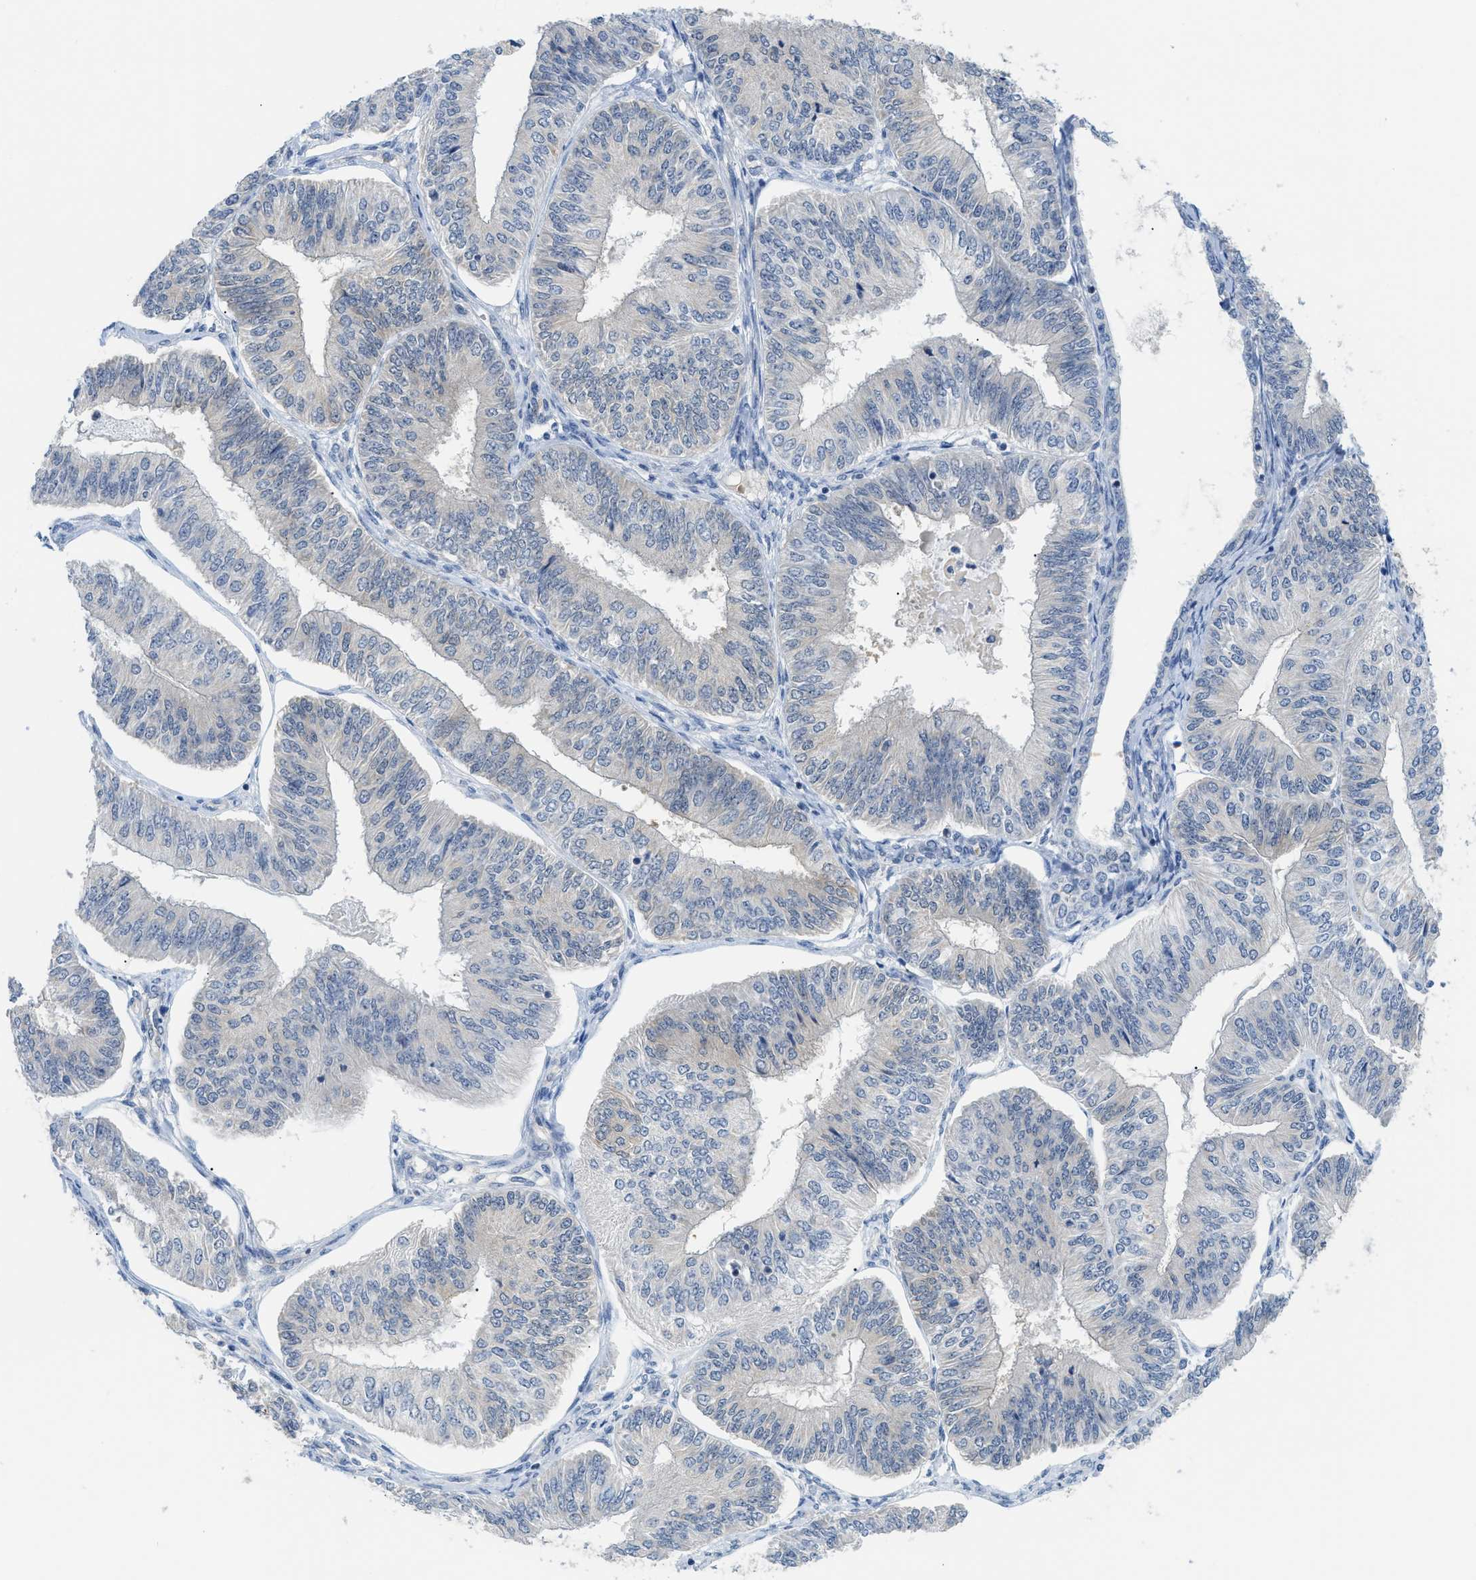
{"staining": {"intensity": "negative", "quantity": "none", "location": "none"}, "tissue": "endometrial cancer", "cell_type": "Tumor cells", "image_type": "cancer", "snomed": [{"axis": "morphology", "description": "Adenocarcinoma, NOS"}, {"axis": "topography", "description": "Endometrium"}], "caption": "Immunohistochemistry photomicrograph of human endometrial cancer stained for a protein (brown), which shows no expression in tumor cells.", "gene": "PSAT1", "patient": {"sex": "female", "age": 58}}